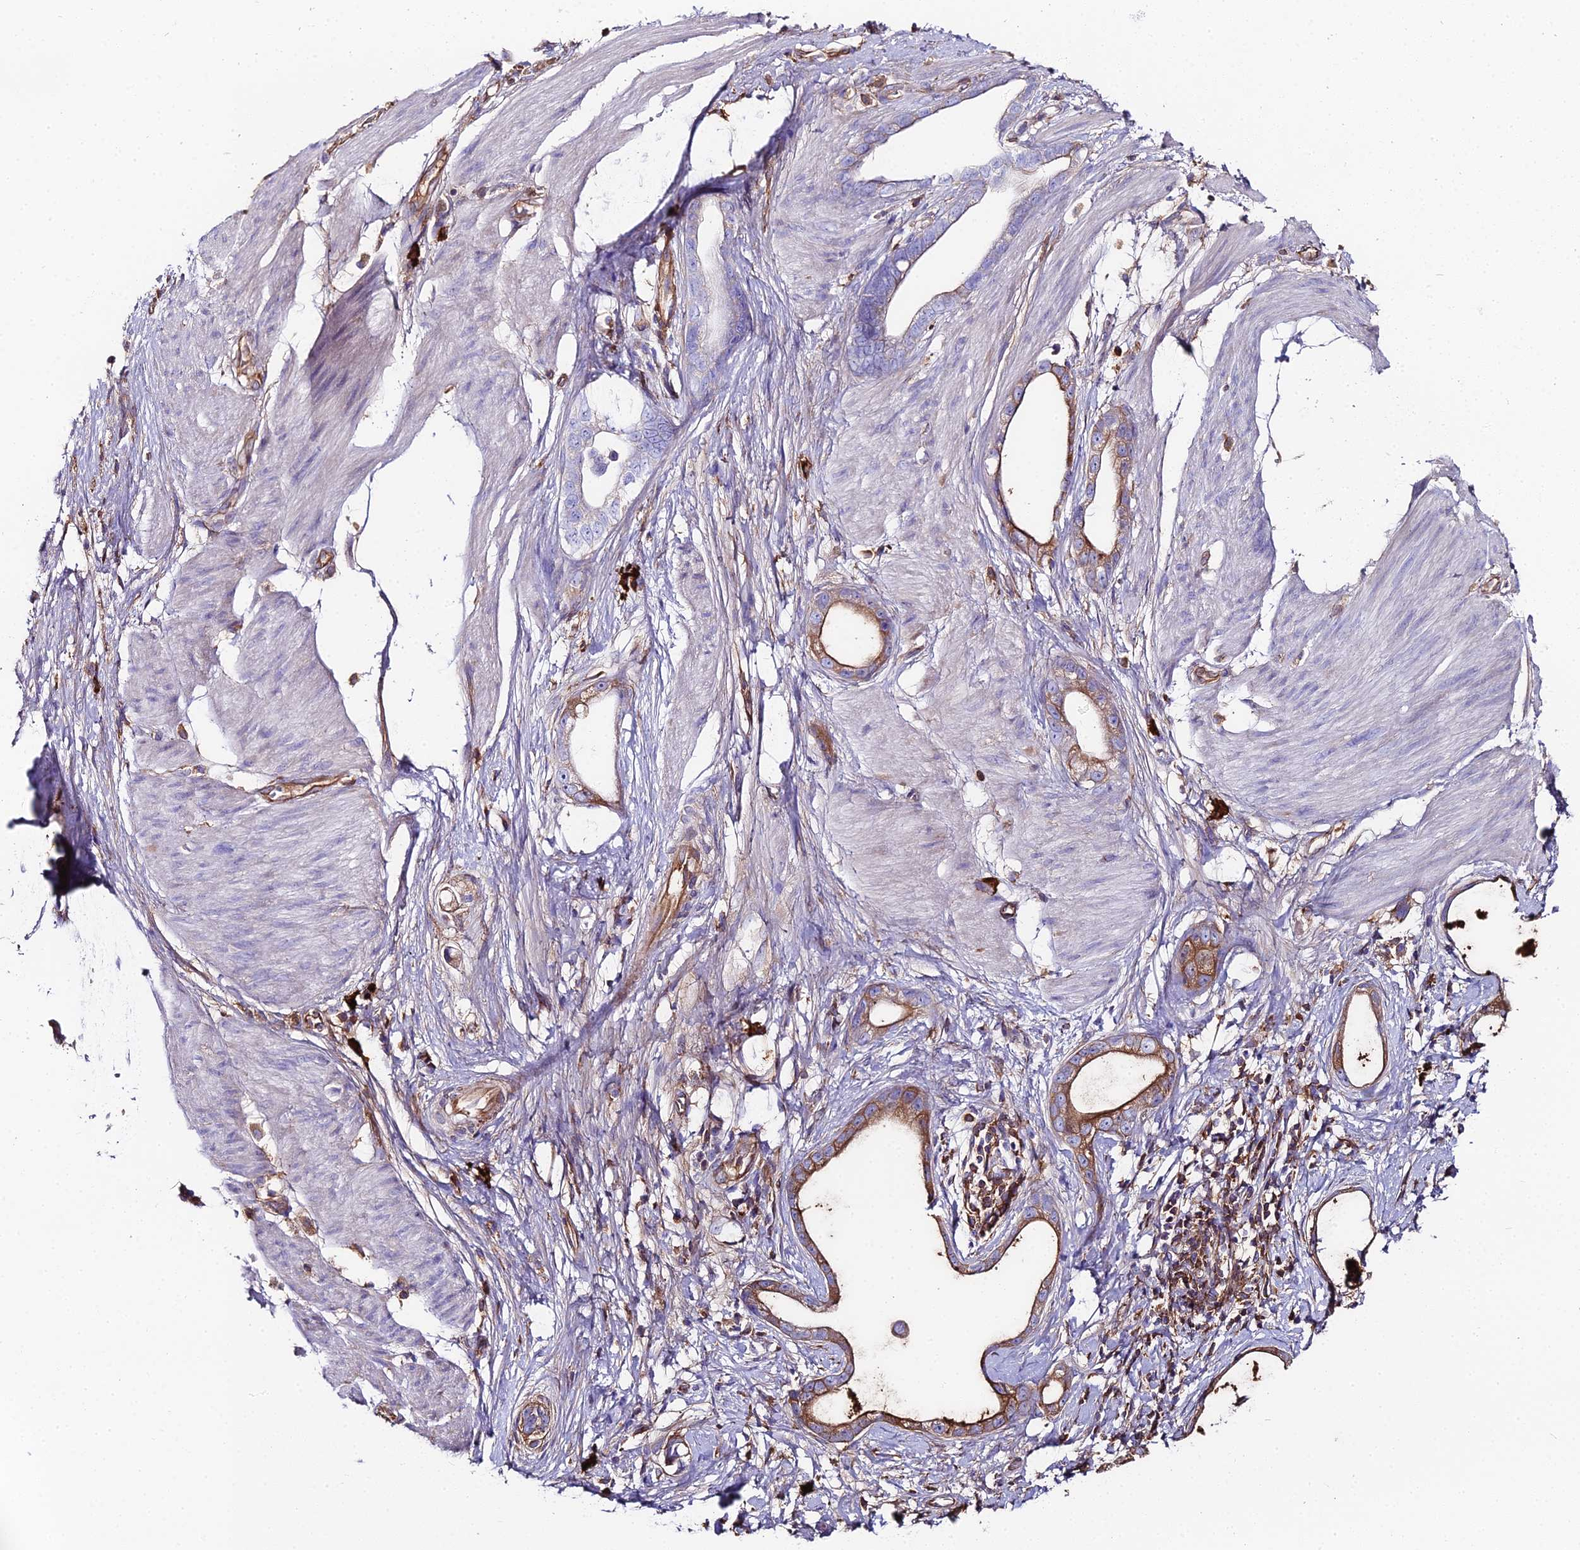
{"staining": {"intensity": "moderate", "quantity": "25%-75%", "location": "cytoplasmic/membranous"}, "tissue": "stomach cancer", "cell_type": "Tumor cells", "image_type": "cancer", "snomed": [{"axis": "morphology", "description": "Adenocarcinoma, NOS"}, {"axis": "topography", "description": "Stomach"}], "caption": "This photomicrograph reveals IHC staining of stomach cancer (adenocarcinoma), with medium moderate cytoplasmic/membranous staining in approximately 25%-75% of tumor cells.", "gene": "BEX4", "patient": {"sex": "male", "age": 55}}